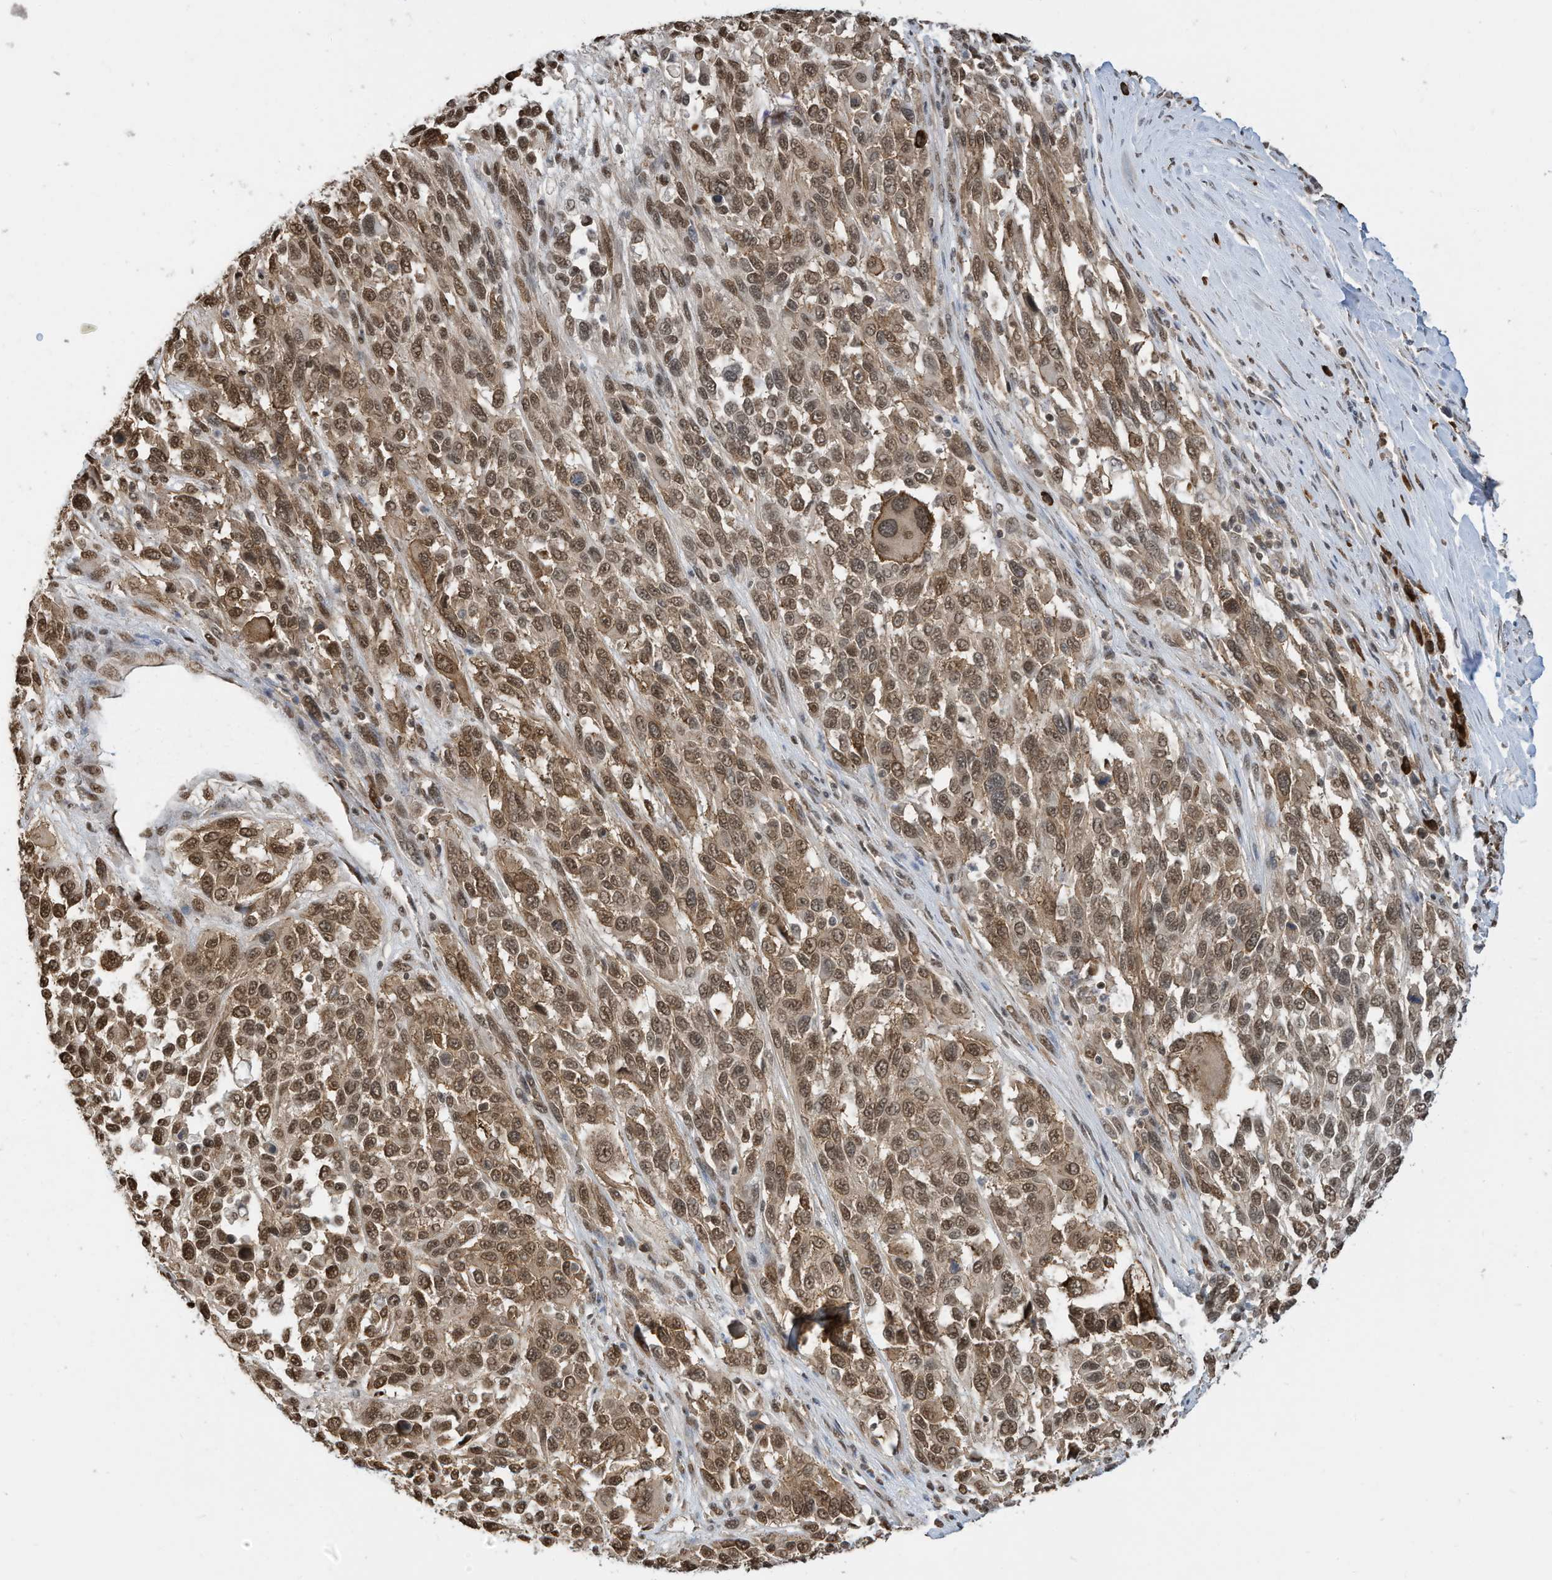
{"staining": {"intensity": "moderate", "quantity": ">75%", "location": "nuclear"}, "tissue": "melanoma", "cell_type": "Tumor cells", "image_type": "cancer", "snomed": [{"axis": "morphology", "description": "Malignant melanoma, Metastatic site"}, {"axis": "topography", "description": "Lymph node"}], "caption": "Tumor cells demonstrate moderate nuclear expression in approximately >75% of cells in malignant melanoma (metastatic site).", "gene": "ZNF195", "patient": {"sex": "male", "age": 61}}